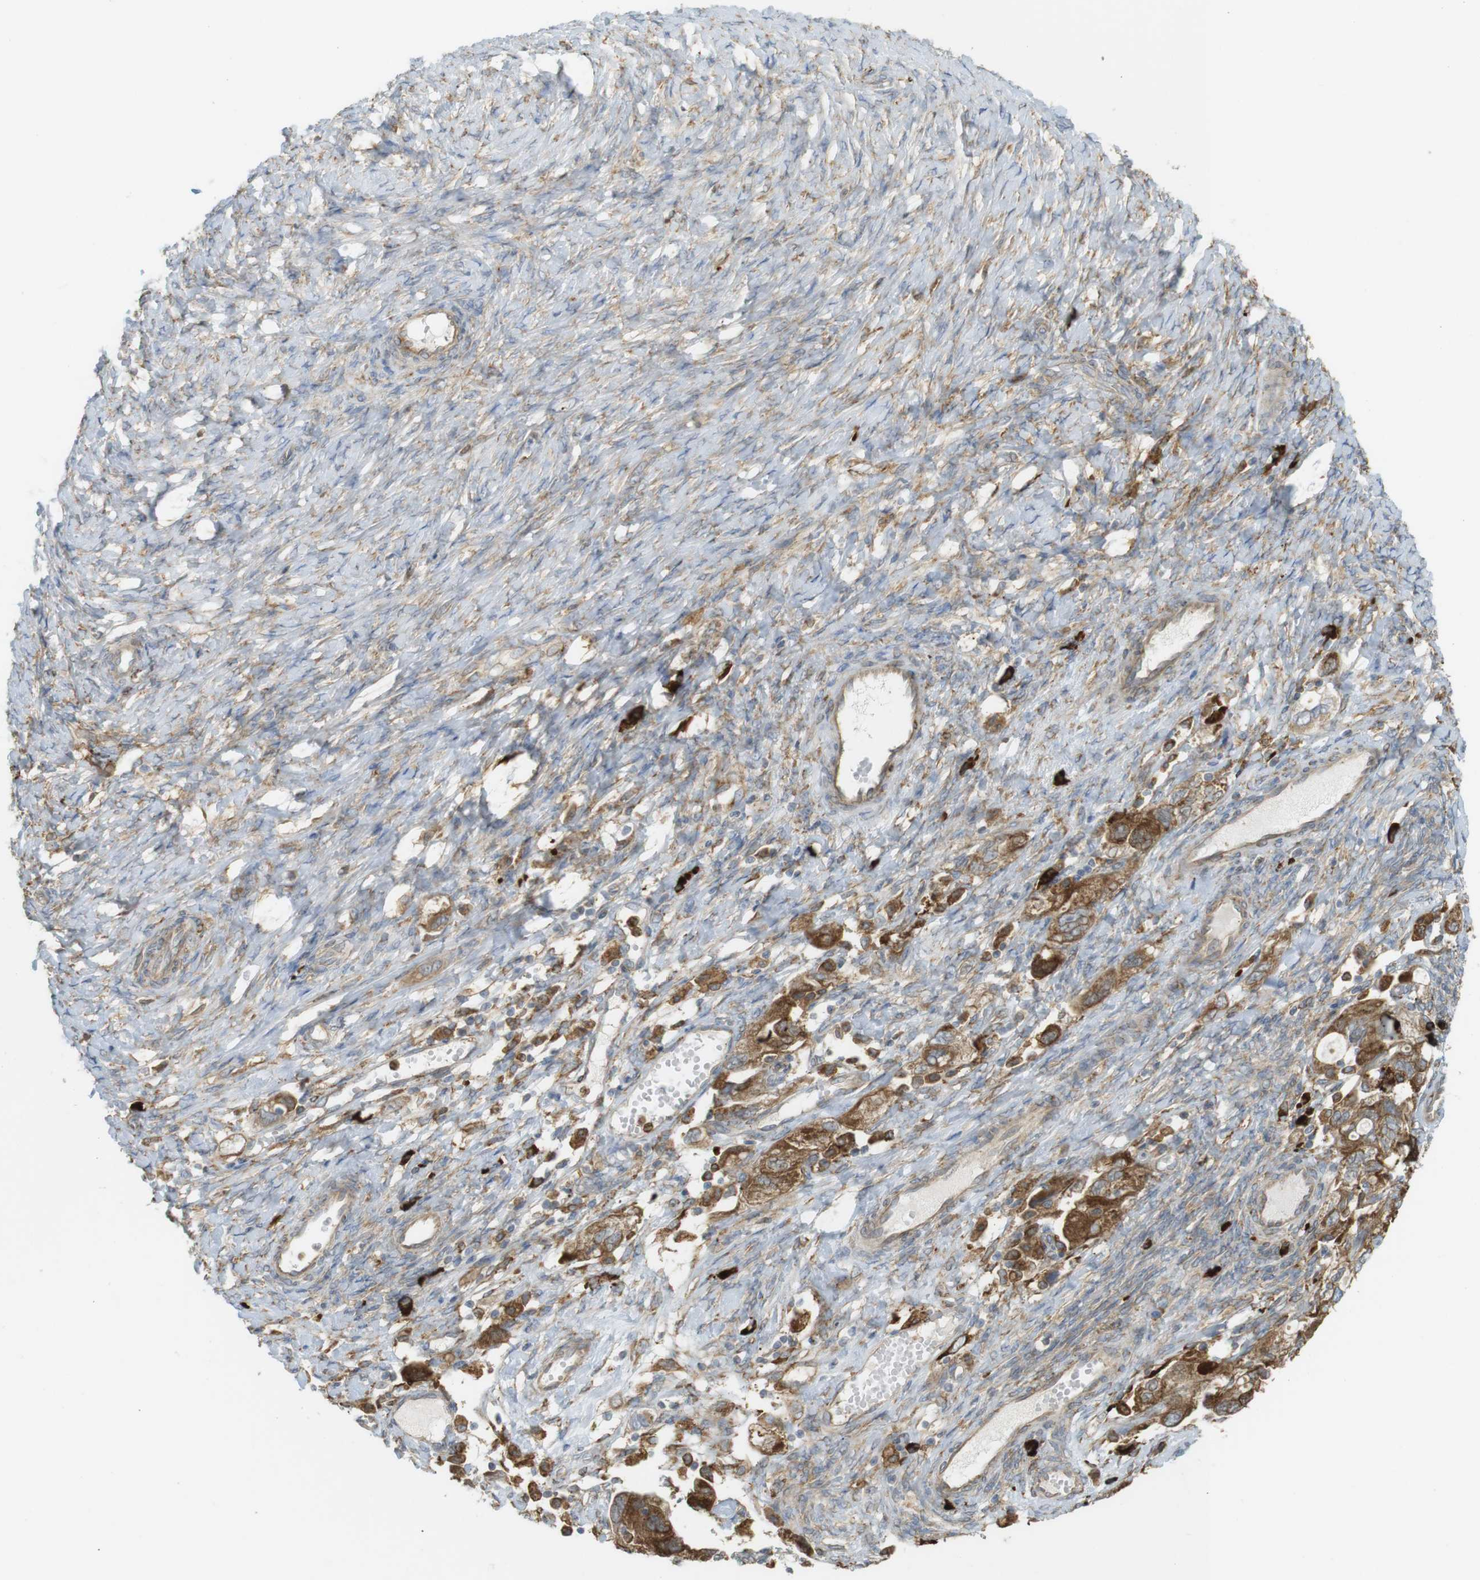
{"staining": {"intensity": "moderate", "quantity": ">75%", "location": "cytoplasmic/membranous"}, "tissue": "ovarian cancer", "cell_type": "Tumor cells", "image_type": "cancer", "snomed": [{"axis": "morphology", "description": "Carcinoma, NOS"}, {"axis": "morphology", "description": "Cystadenocarcinoma, serous, NOS"}, {"axis": "topography", "description": "Ovary"}], "caption": "Protein expression analysis of human ovarian serous cystadenocarcinoma reveals moderate cytoplasmic/membranous staining in about >75% of tumor cells.", "gene": "MBOAT2", "patient": {"sex": "female", "age": 69}}